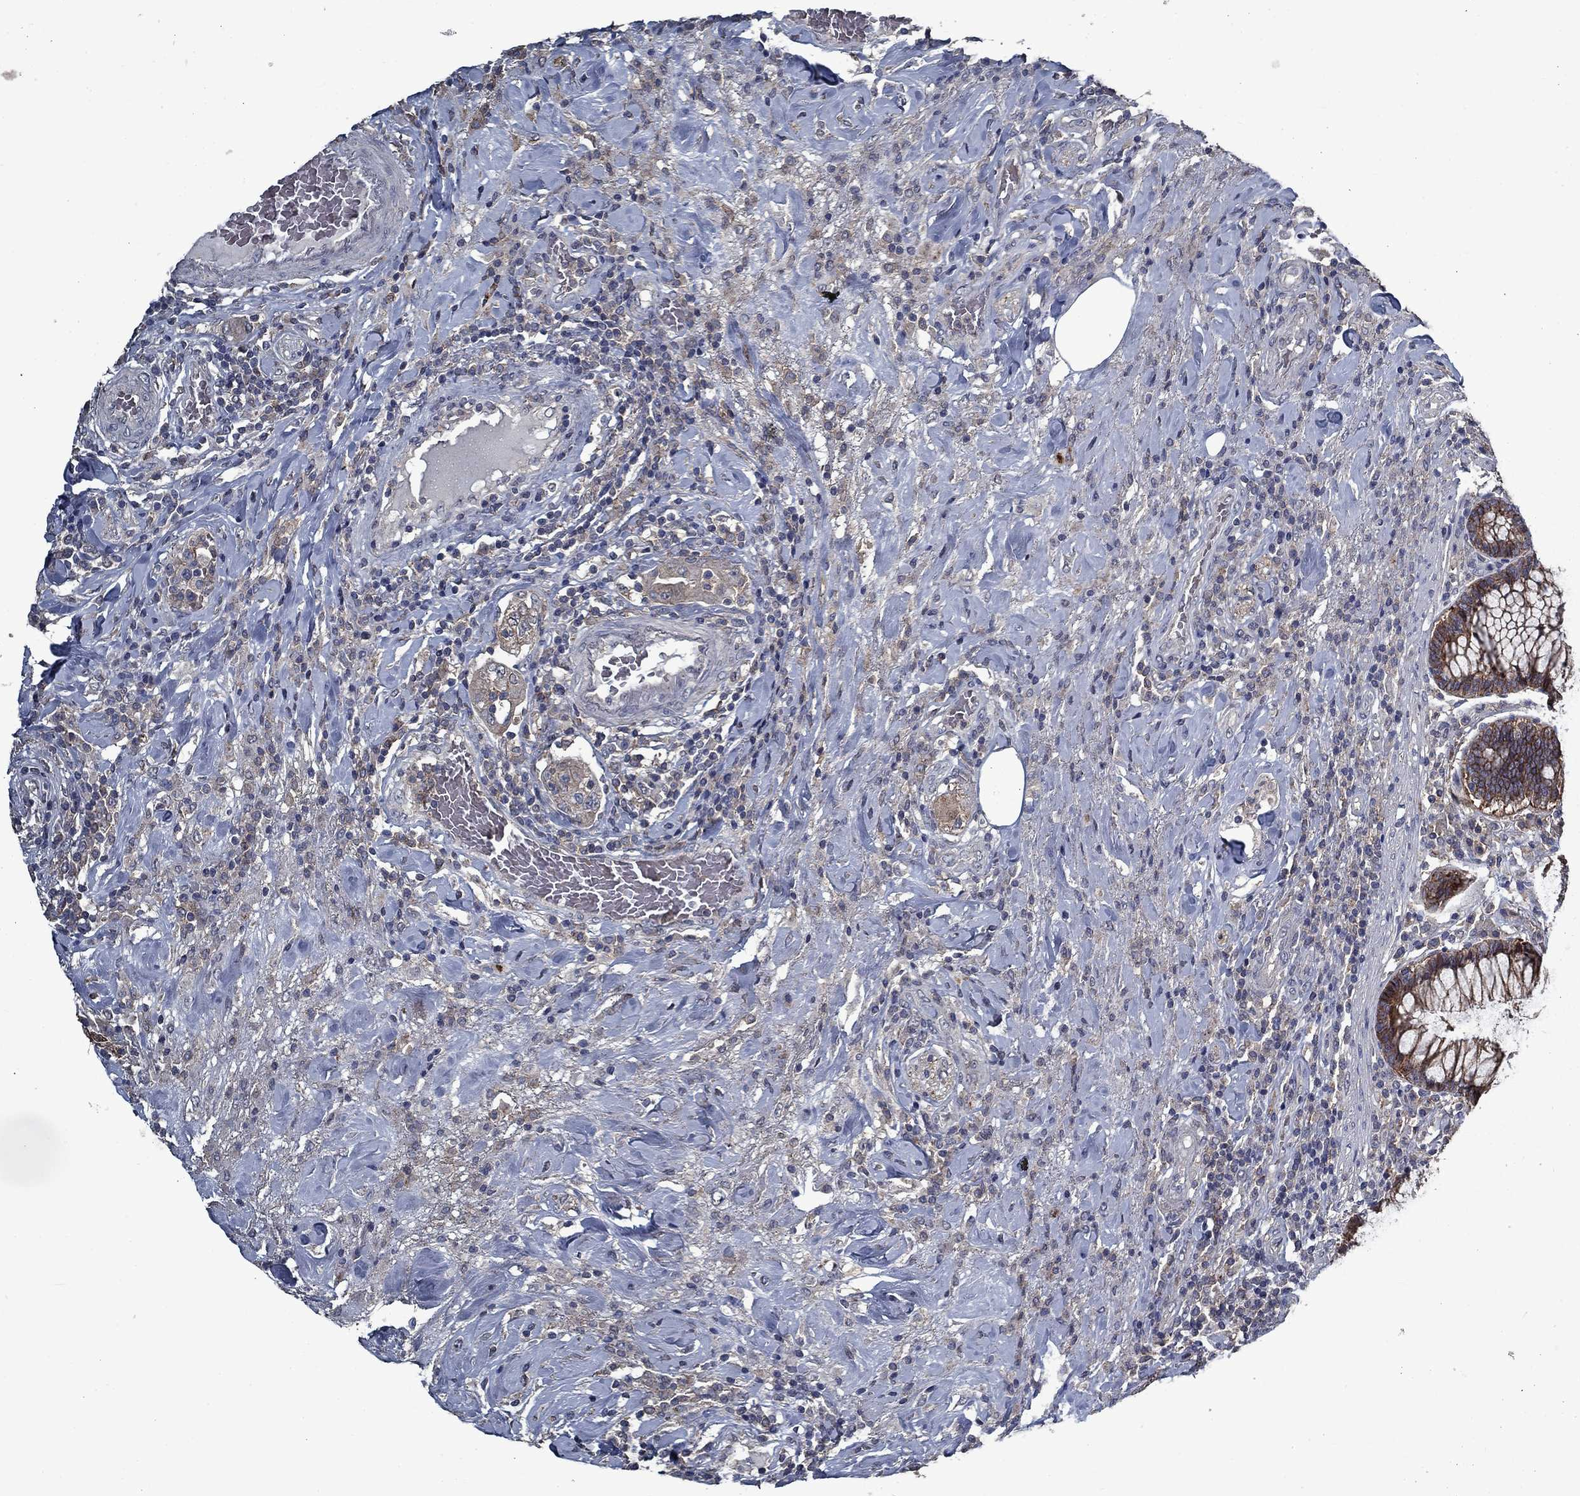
{"staining": {"intensity": "weak", "quantity": "<25%", "location": "cytoplasmic/membranous"}, "tissue": "colorectal cancer", "cell_type": "Tumor cells", "image_type": "cancer", "snomed": [{"axis": "morphology", "description": "Adenocarcinoma, NOS"}, {"axis": "topography", "description": "Colon"}], "caption": "DAB immunohistochemical staining of human adenocarcinoma (colorectal) displays no significant positivity in tumor cells.", "gene": "SLC44A1", "patient": {"sex": "female", "age": 69}}